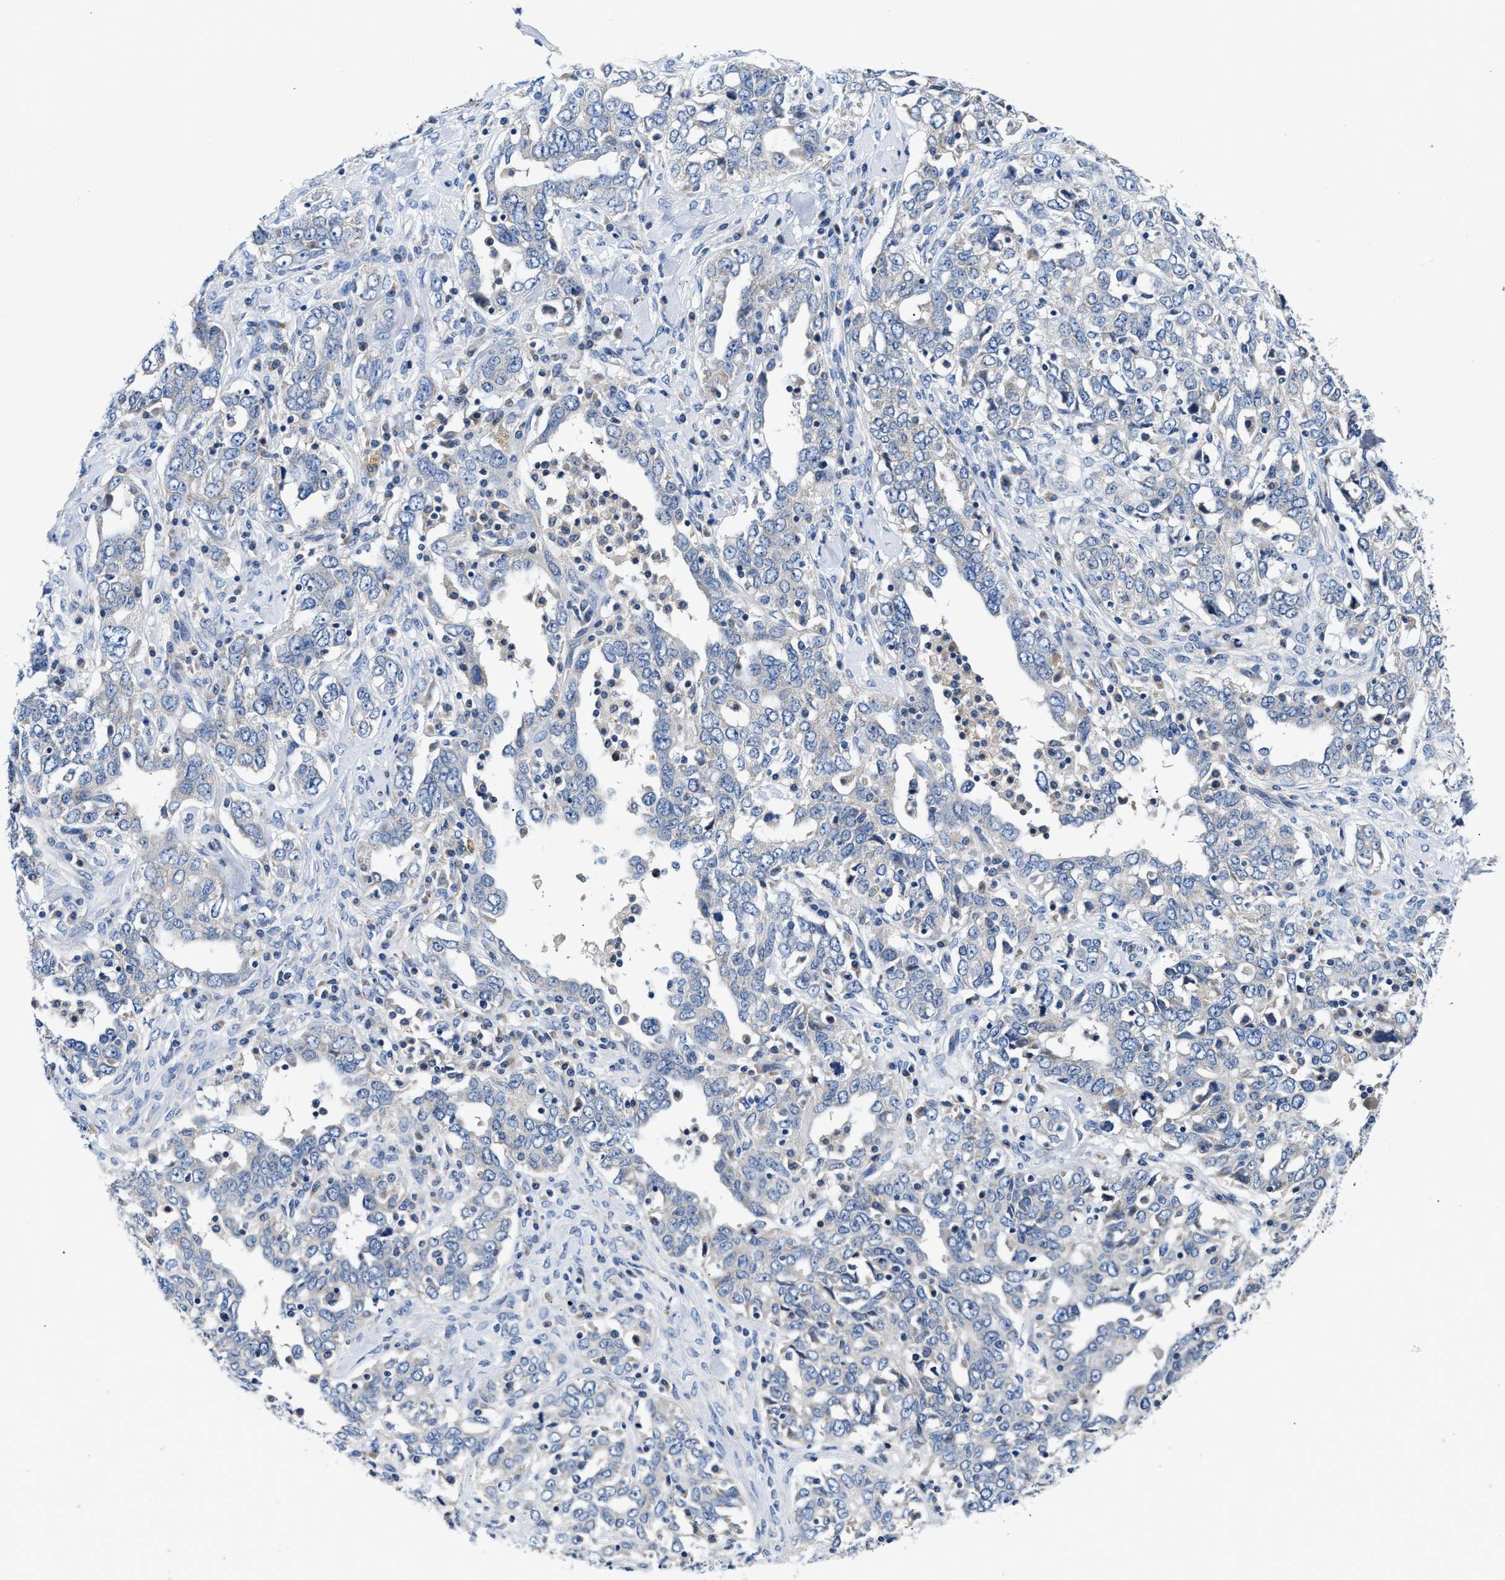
{"staining": {"intensity": "negative", "quantity": "none", "location": "none"}, "tissue": "ovarian cancer", "cell_type": "Tumor cells", "image_type": "cancer", "snomed": [{"axis": "morphology", "description": "Carcinoma, endometroid"}, {"axis": "topography", "description": "Ovary"}], "caption": "Immunohistochemistry (IHC) image of neoplastic tissue: ovarian endometroid carcinoma stained with DAB (3,3'-diaminobenzidine) demonstrates no significant protein staining in tumor cells.", "gene": "FAM185A", "patient": {"sex": "female", "age": 62}}